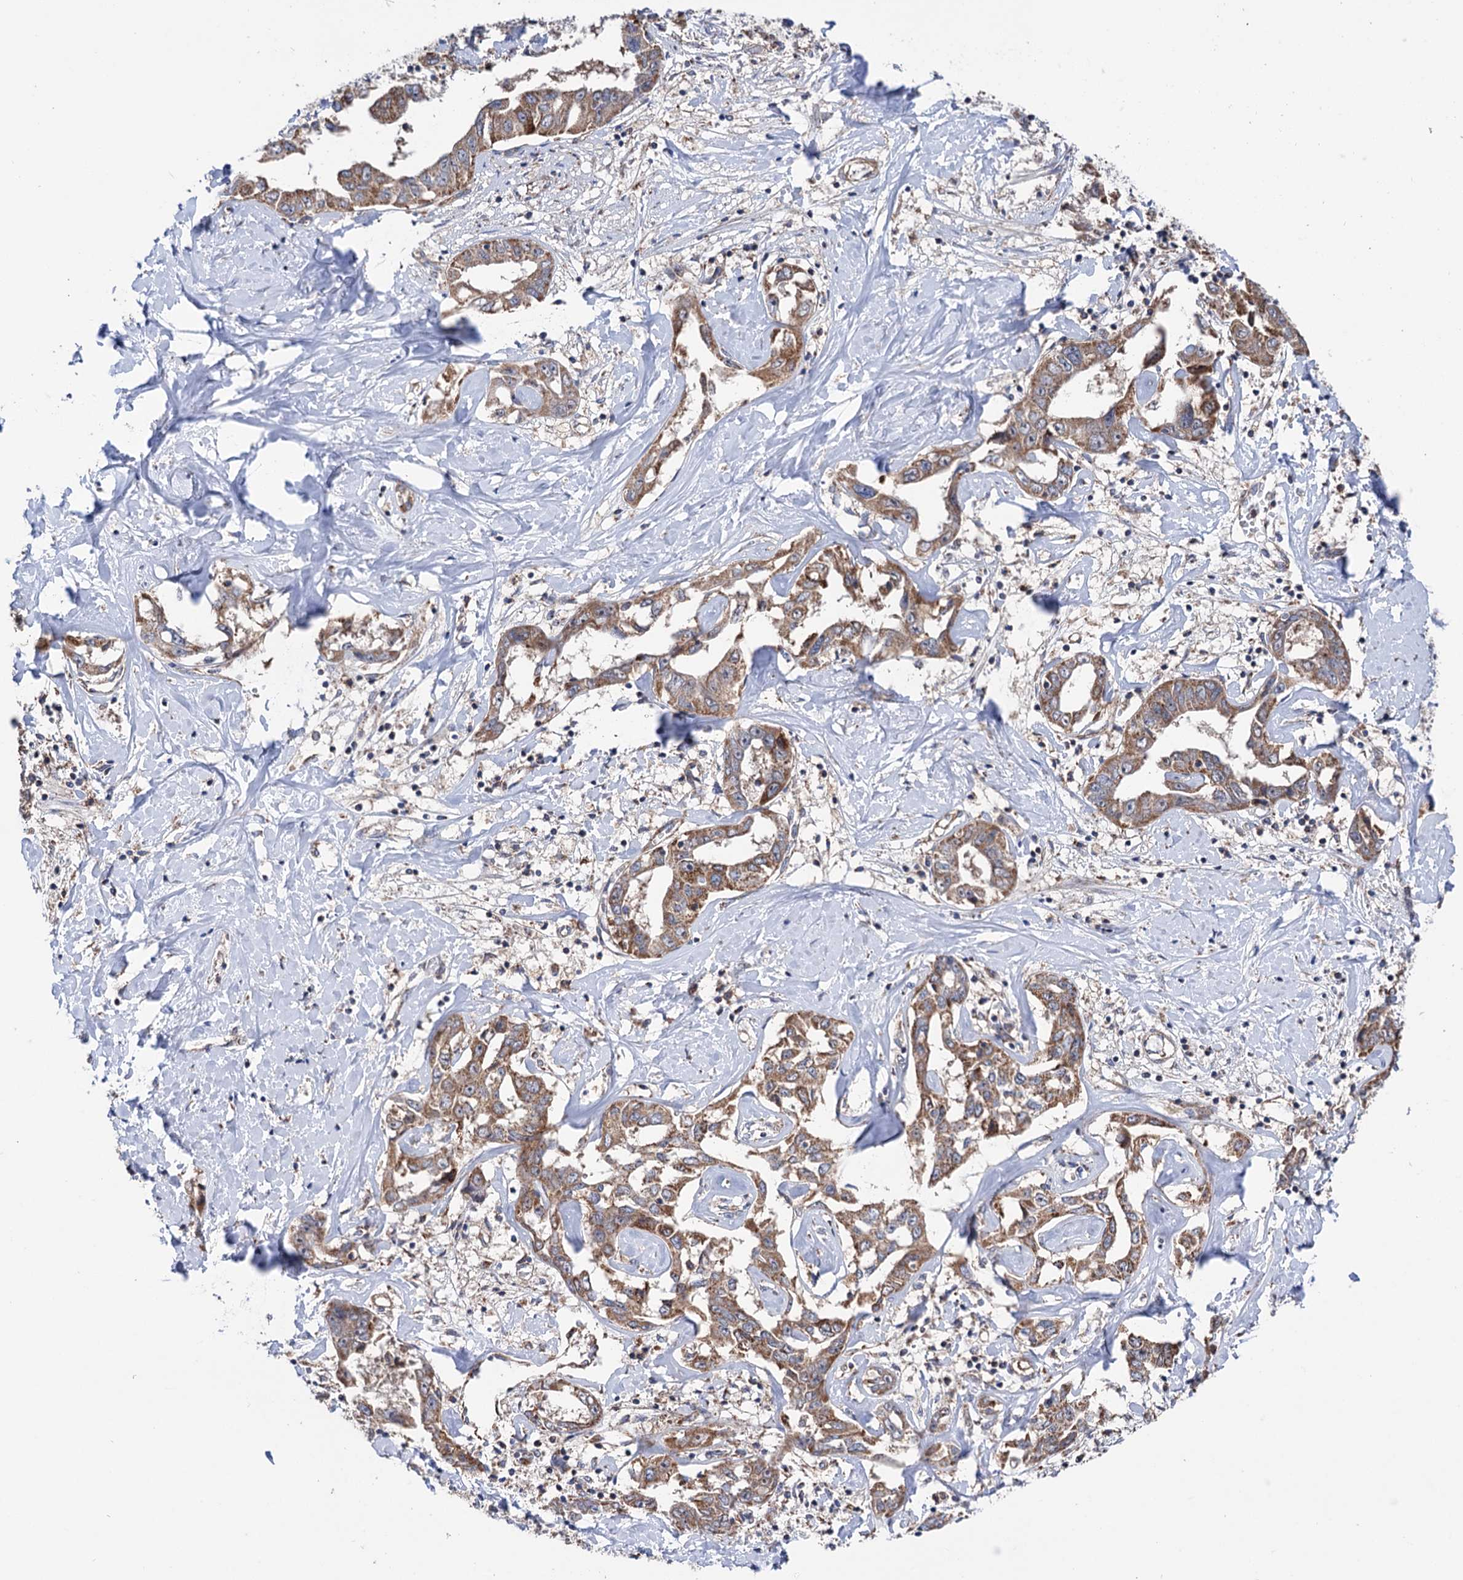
{"staining": {"intensity": "moderate", "quantity": ">75%", "location": "cytoplasmic/membranous"}, "tissue": "liver cancer", "cell_type": "Tumor cells", "image_type": "cancer", "snomed": [{"axis": "morphology", "description": "Cholangiocarcinoma"}, {"axis": "topography", "description": "Liver"}], "caption": "Moderate cytoplasmic/membranous expression for a protein is seen in approximately >75% of tumor cells of liver cholangiocarcinoma using immunohistochemistry.", "gene": "SUCLA2", "patient": {"sex": "male", "age": 59}}